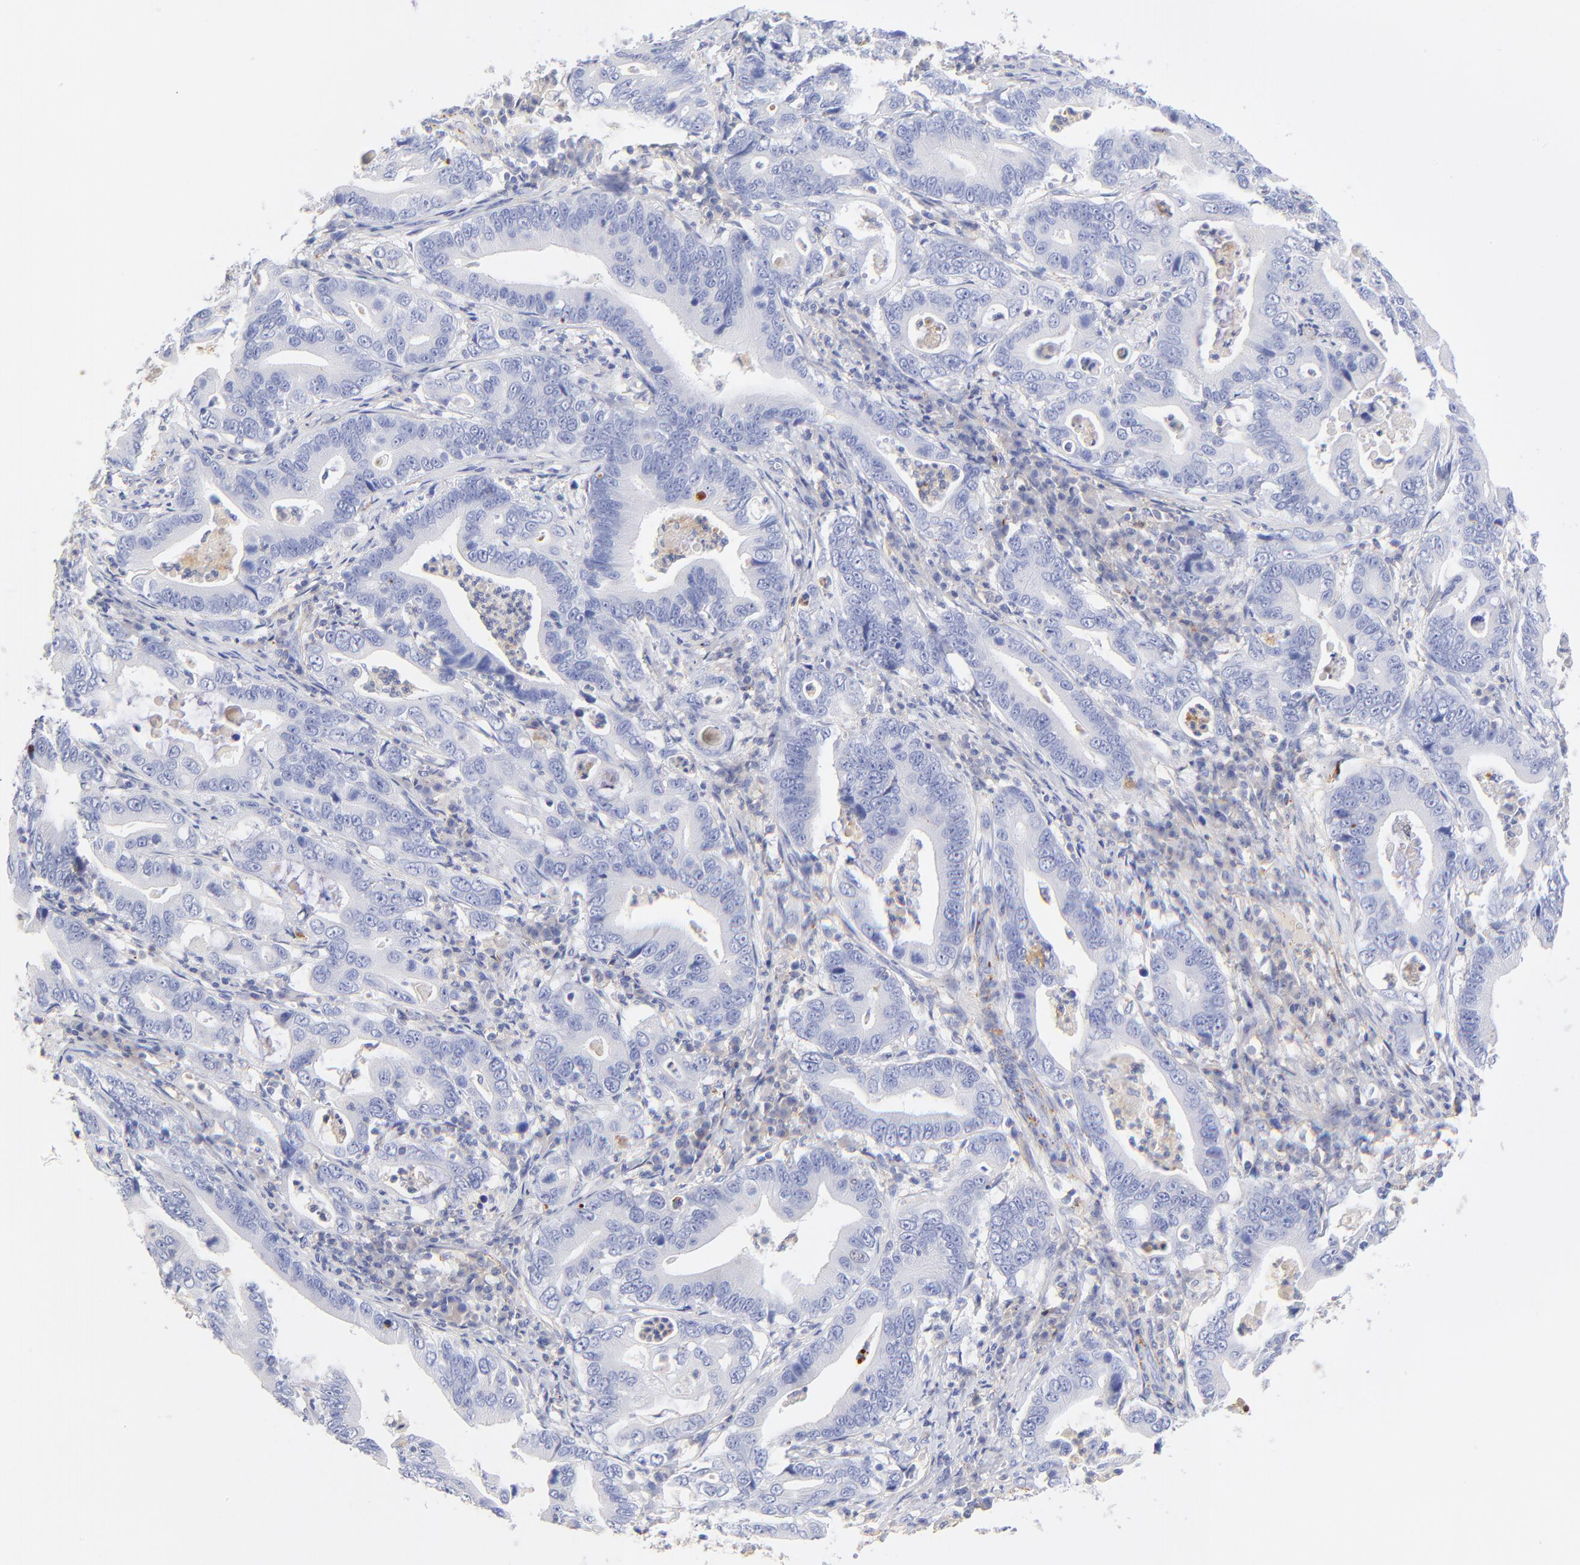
{"staining": {"intensity": "negative", "quantity": "none", "location": "none"}, "tissue": "stomach cancer", "cell_type": "Tumor cells", "image_type": "cancer", "snomed": [{"axis": "morphology", "description": "Adenocarcinoma, NOS"}, {"axis": "topography", "description": "Stomach, upper"}], "caption": "DAB (3,3'-diaminobenzidine) immunohistochemical staining of human adenocarcinoma (stomach) reveals no significant positivity in tumor cells.", "gene": "MDGA2", "patient": {"sex": "male", "age": 63}}